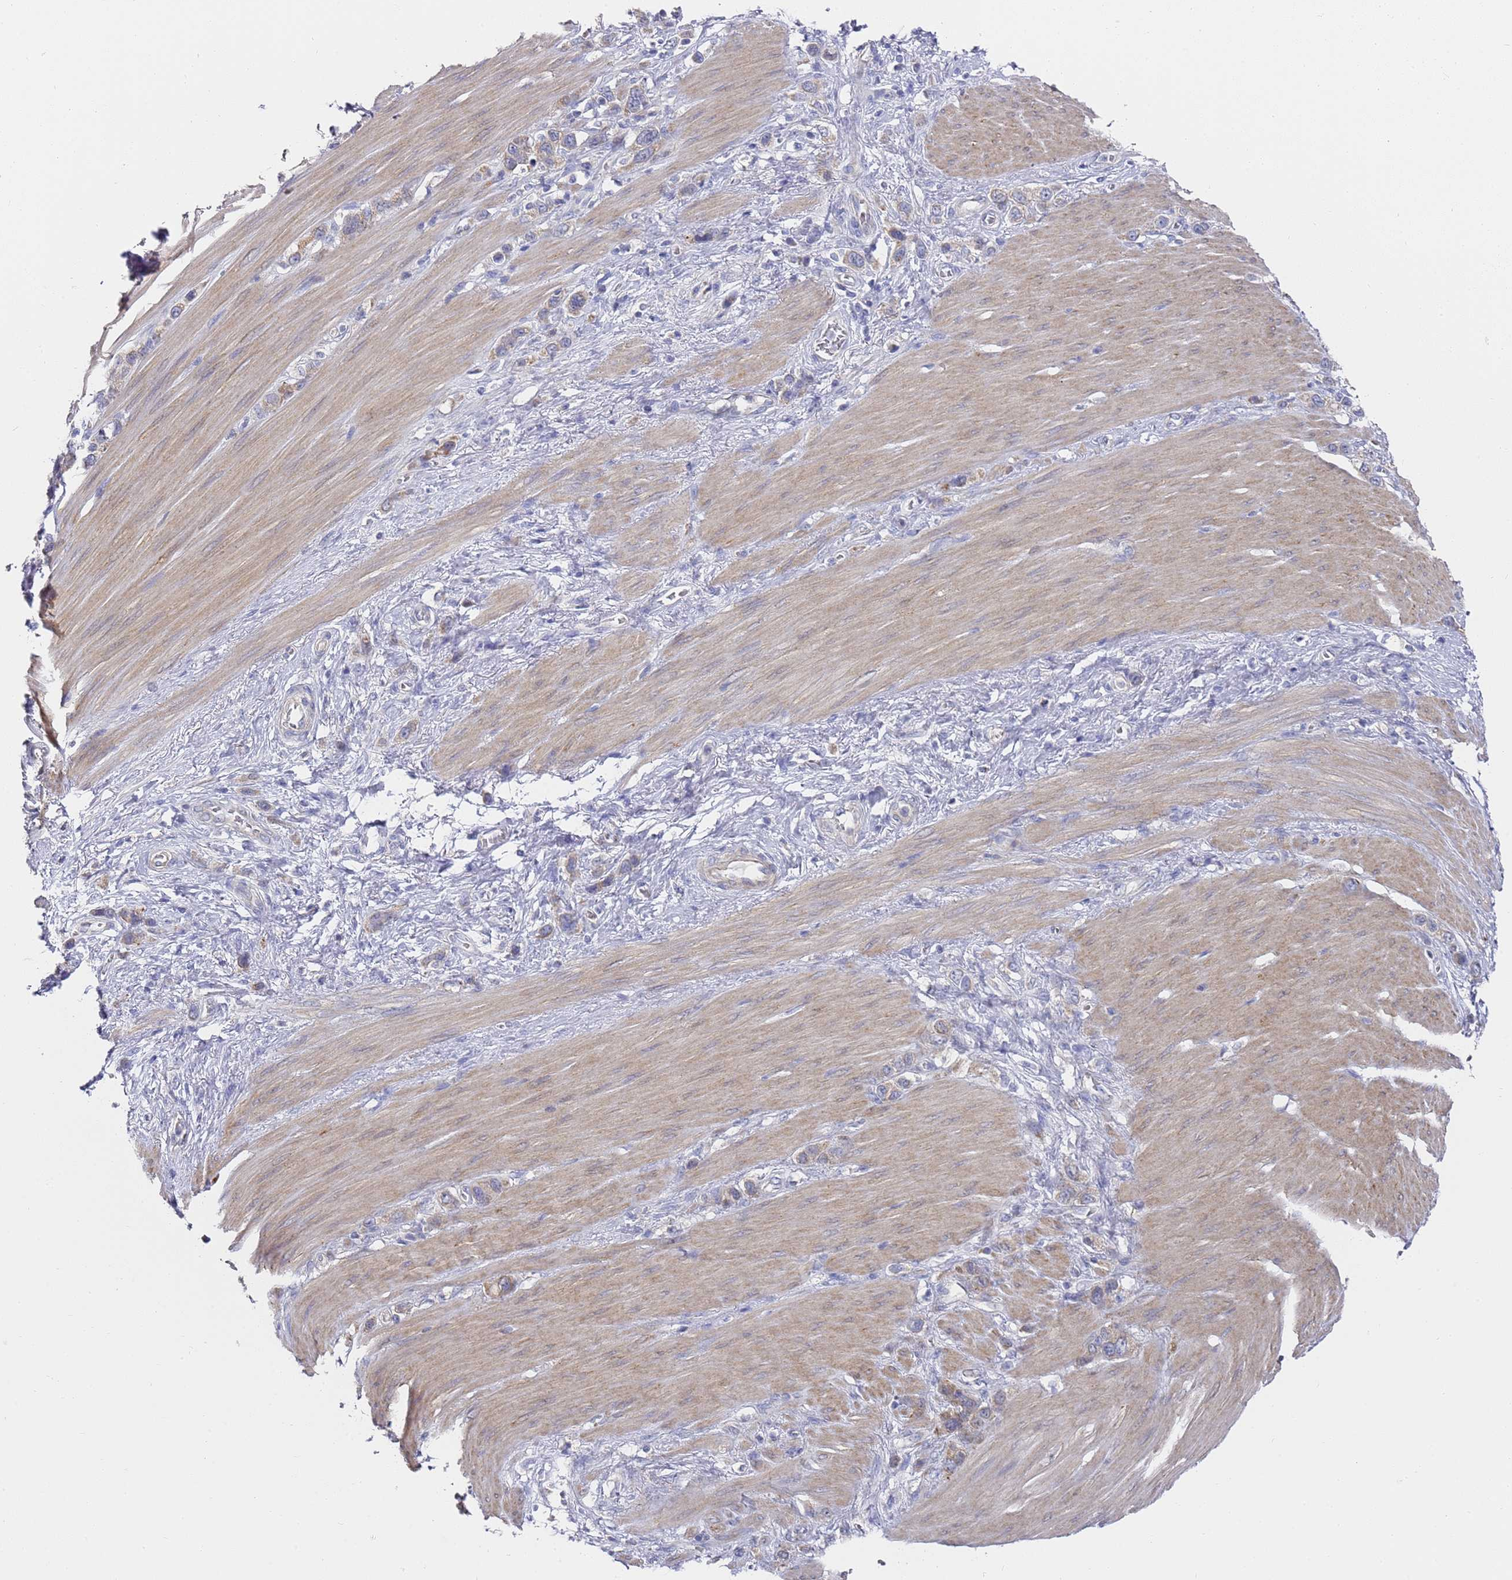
{"staining": {"intensity": "weak", "quantity": ">75%", "location": "cytoplasmic/membranous"}, "tissue": "stomach cancer", "cell_type": "Tumor cells", "image_type": "cancer", "snomed": [{"axis": "morphology", "description": "Adenocarcinoma, NOS"}, {"axis": "morphology", "description": "Adenocarcinoma, High grade"}, {"axis": "topography", "description": "Stomach, upper"}, {"axis": "topography", "description": "Stomach, lower"}], "caption": "Immunohistochemistry image of stomach cancer stained for a protein (brown), which exhibits low levels of weak cytoplasmic/membranous positivity in about >75% of tumor cells.", "gene": "SCAPER", "patient": {"sex": "female", "age": 65}}